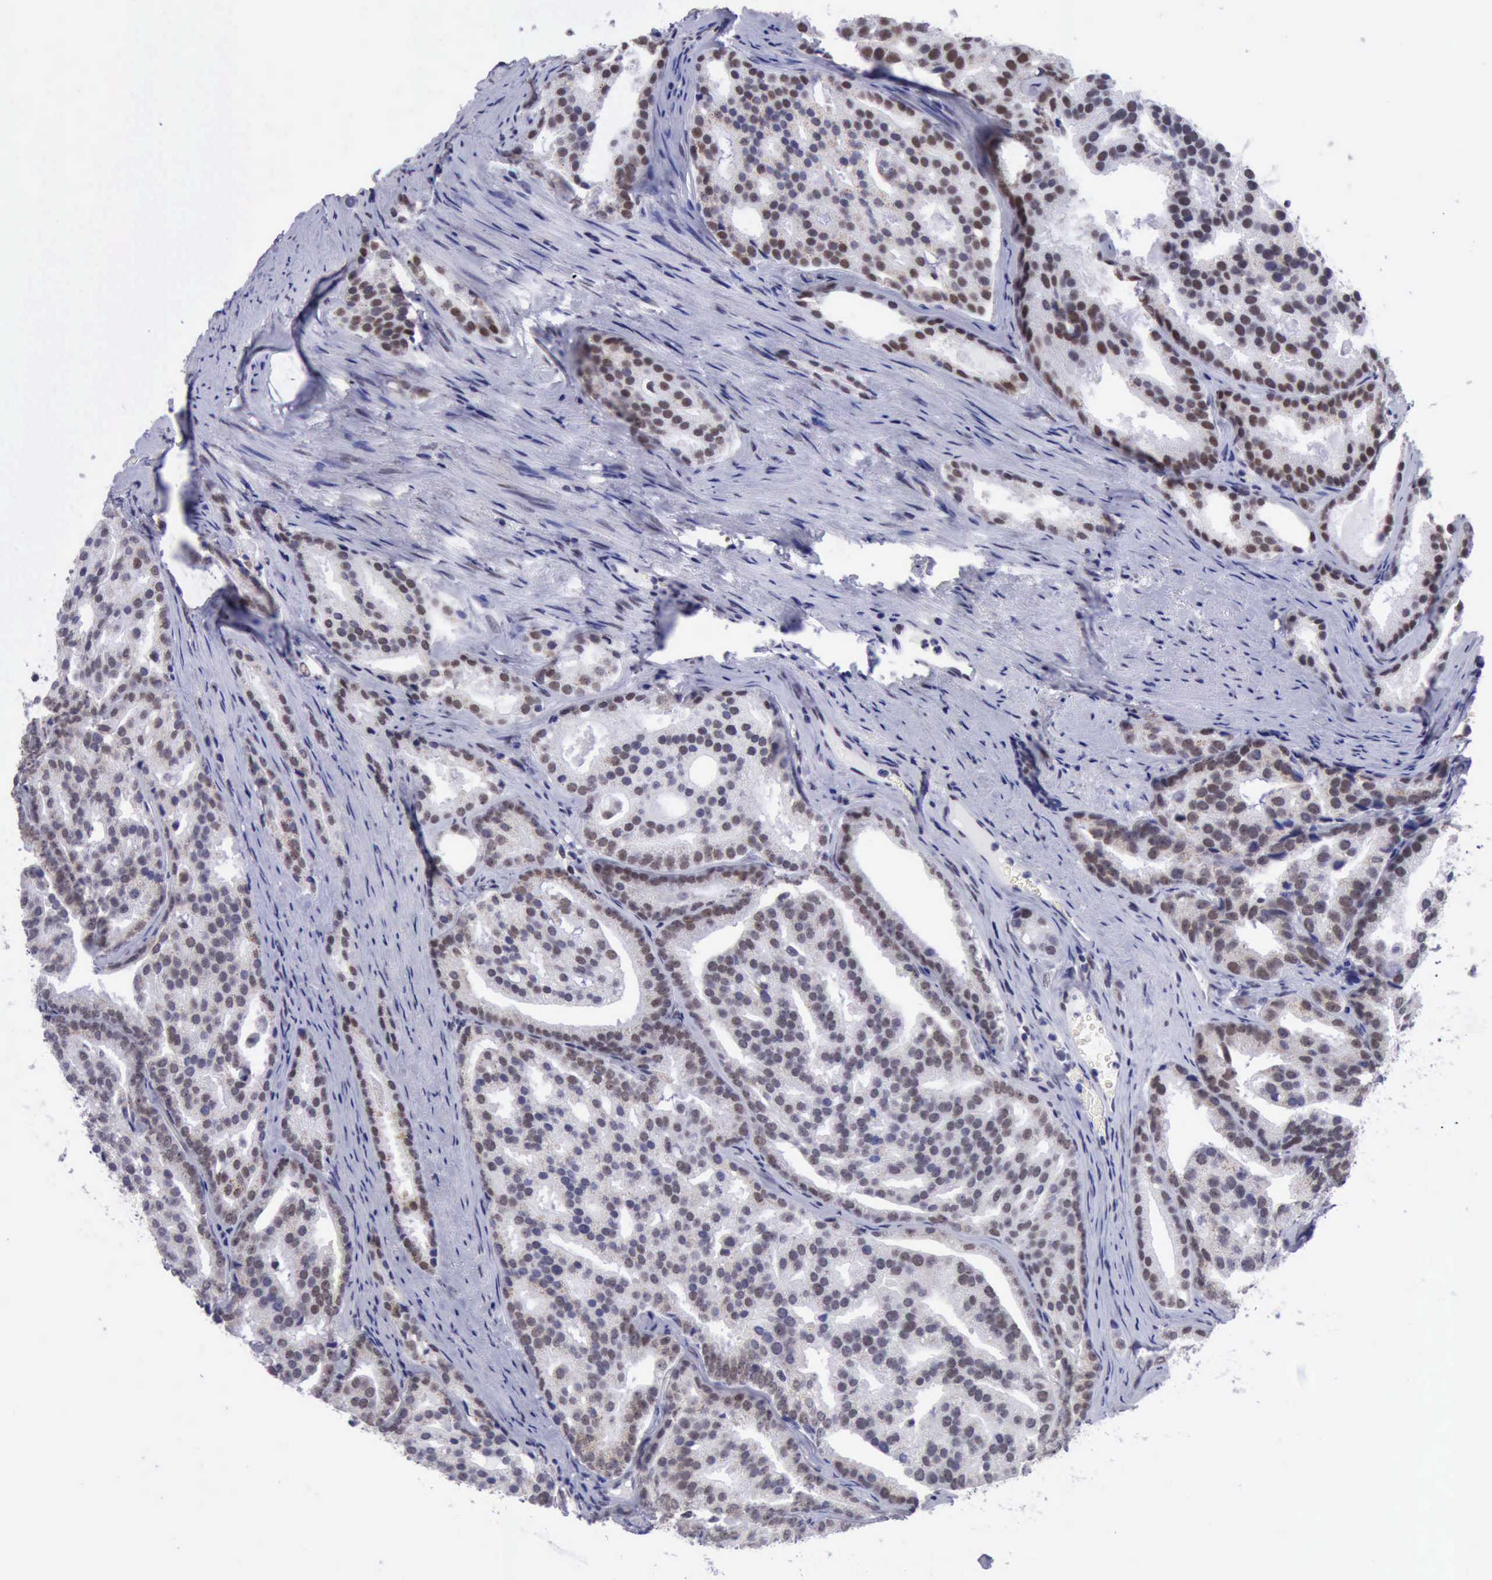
{"staining": {"intensity": "weak", "quantity": "<25%", "location": "nuclear"}, "tissue": "prostate cancer", "cell_type": "Tumor cells", "image_type": "cancer", "snomed": [{"axis": "morphology", "description": "Adenocarcinoma, High grade"}, {"axis": "topography", "description": "Prostate"}], "caption": "This is an IHC image of high-grade adenocarcinoma (prostate). There is no staining in tumor cells.", "gene": "ERCC4", "patient": {"sex": "male", "age": 64}}